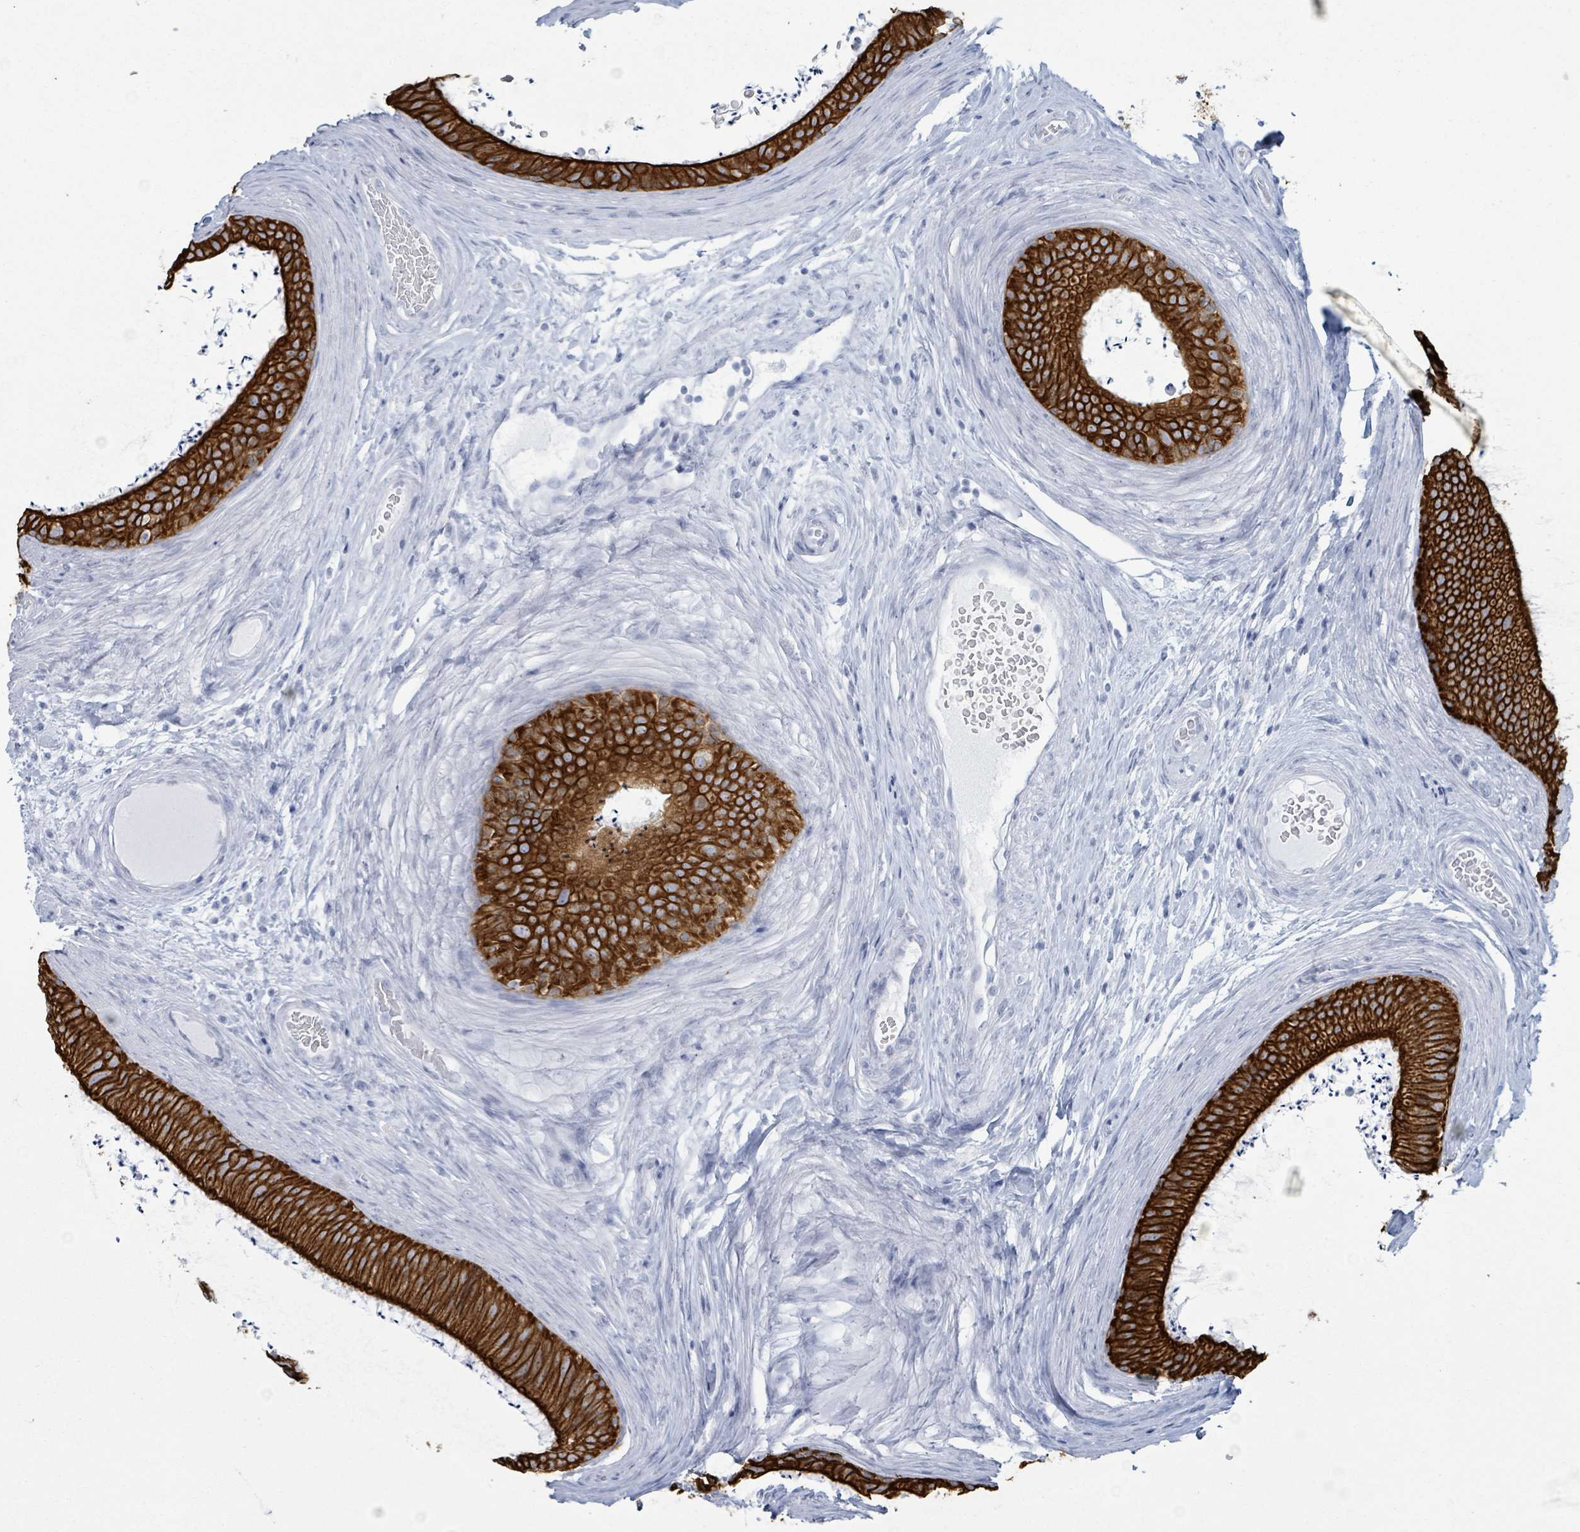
{"staining": {"intensity": "strong", "quantity": ">75%", "location": "cytoplasmic/membranous"}, "tissue": "epididymis", "cell_type": "Glandular cells", "image_type": "normal", "snomed": [{"axis": "morphology", "description": "Normal tissue, NOS"}, {"axis": "topography", "description": "Testis"}, {"axis": "topography", "description": "Epididymis"}], "caption": "DAB immunohistochemical staining of normal human epididymis reveals strong cytoplasmic/membranous protein positivity in approximately >75% of glandular cells. Using DAB (brown) and hematoxylin (blue) stains, captured at high magnification using brightfield microscopy.", "gene": "KRT8", "patient": {"sex": "male", "age": 41}}